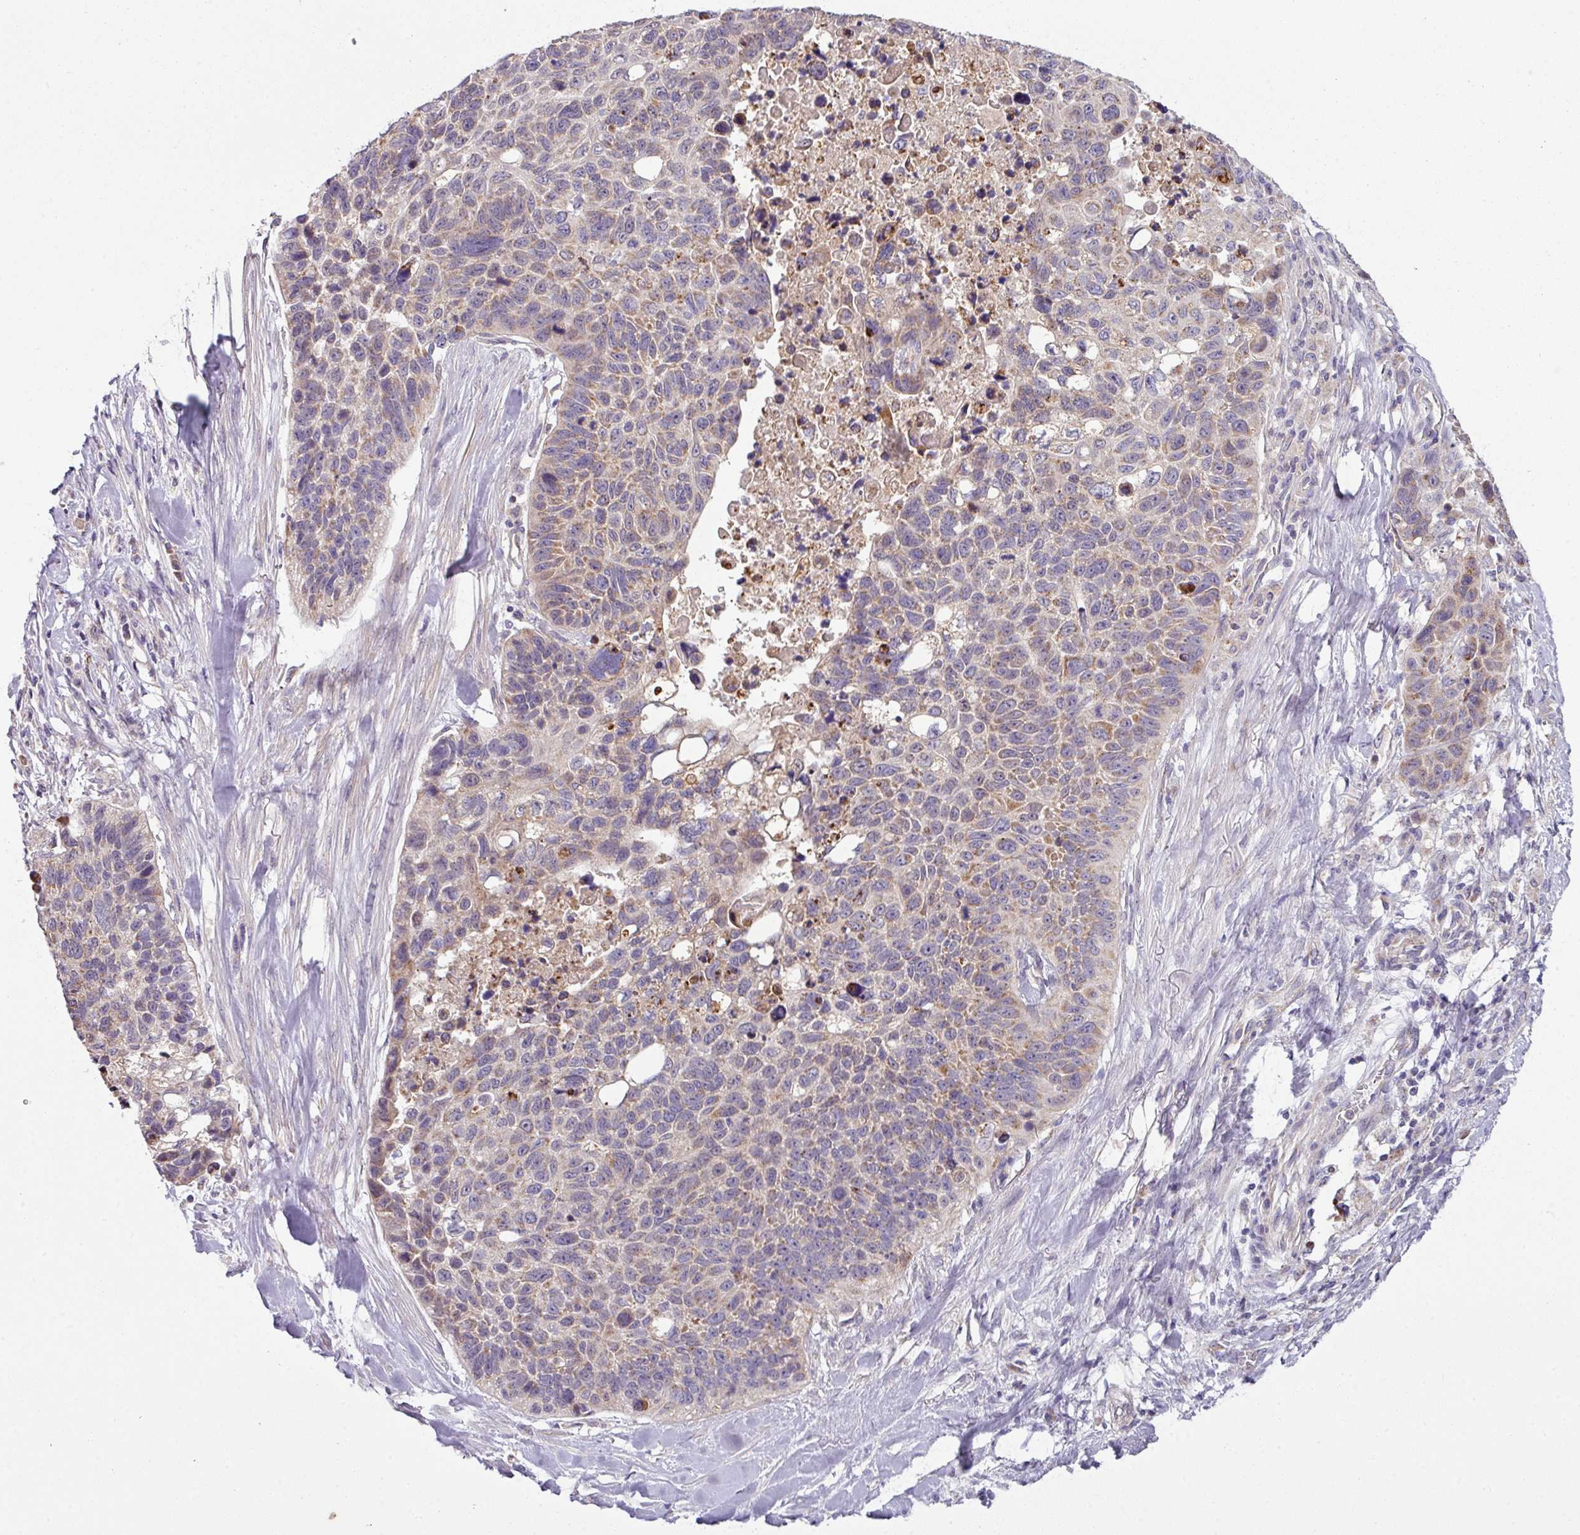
{"staining": {"intensity": "moderate", "quantity": ">75%", "location": "cytoplasmic/membranous"}, "tissue": "lung cancer", "cell_type": "Tumor cells", "image_type": "cancer", "snomed": [{"axis": "morphology", "description": "Squamous cell carcinoma, NOS"}, {"axis": "topography", "description": "Lung"}], "caption": "This photomicrograph displays IHC staining of human lung cancer, with medium moderate cytoplasmic/membranous positivity in approximately >75% of tumor cells.", "gene": "LRRC9", "patient": {"sex": "male", "age": 62}}